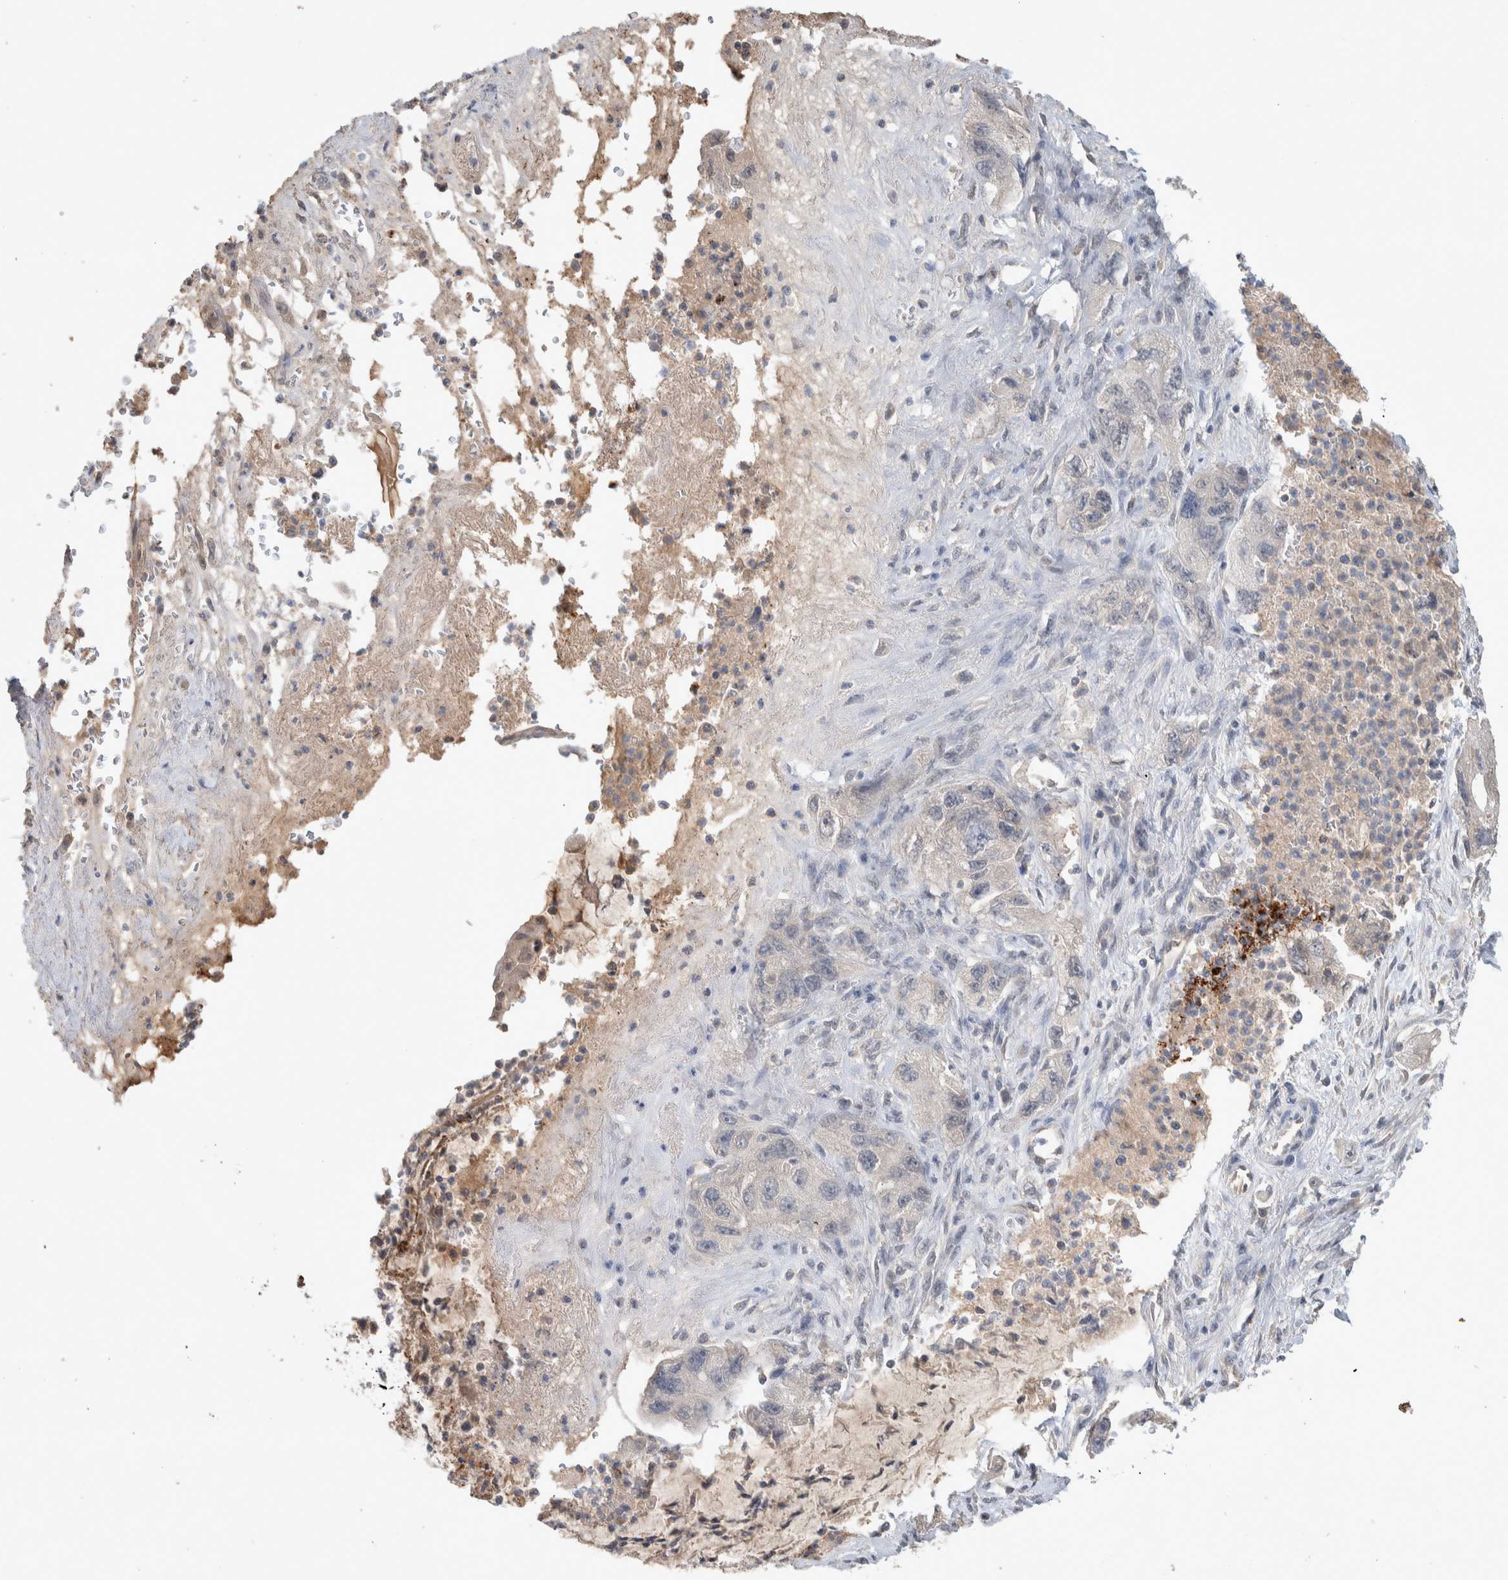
{"staining": {"intensity": "negative", "quantity": "none", "location": "none"}, "tissue": "pancreatic cancer", "cell_type": "Tumor cells", "image_type": "cancer", "snomed": [{"axis": "morphology", "description": "Adenocarcinoma, NOS"}, {"axis": "topography", "description": "Pancreas"}], "caption": "This is an immunohistochemistry micrograph of human pancreatic adenocarcinoma. There is no staining in tumor cells.", "gene": "DEPTOR", "patient": {"sex": "female", "age": 73}}